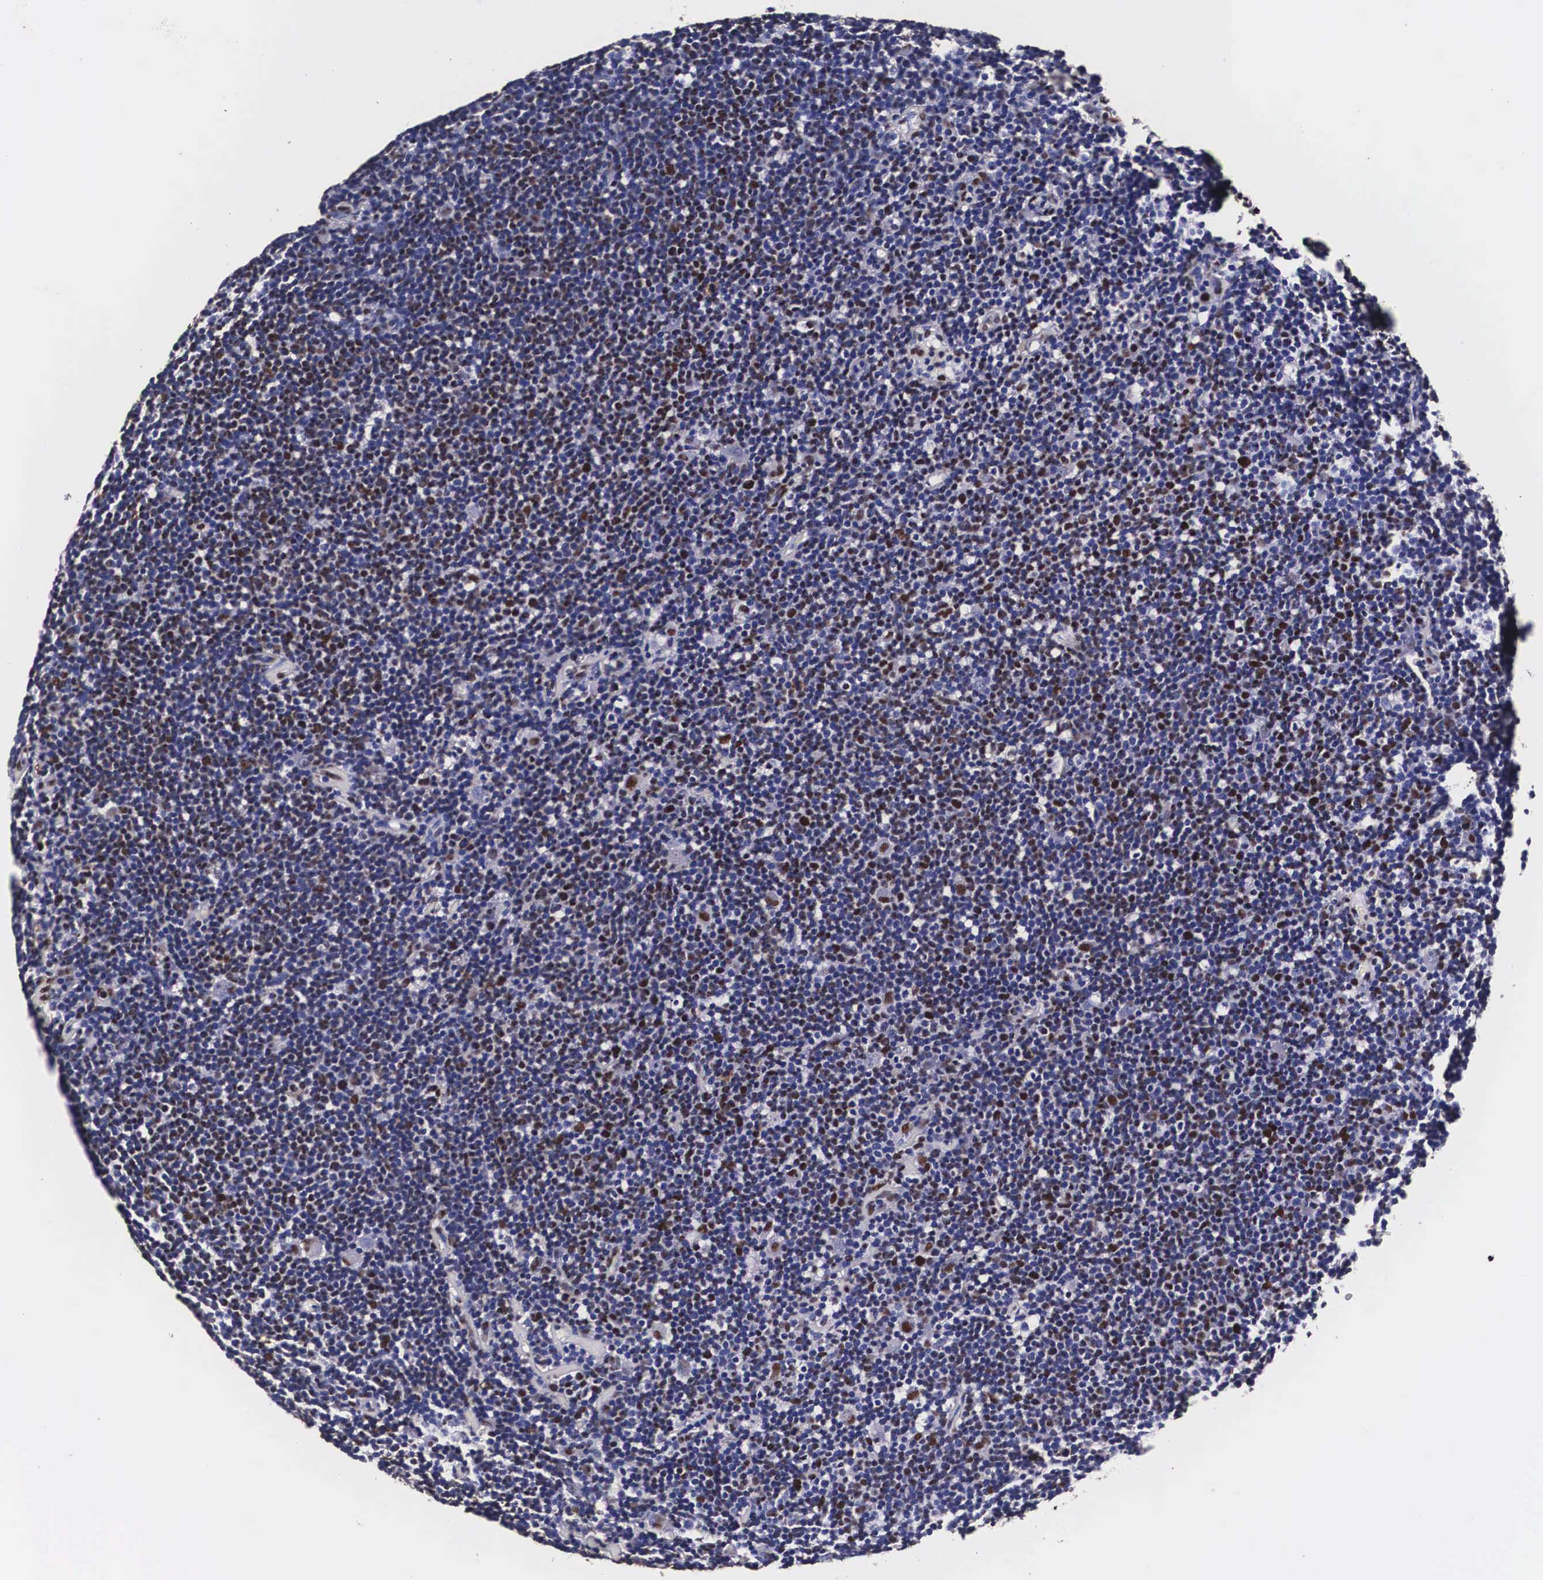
{"staining": {"intensity": "weak", "quantity": "<25%", "location": "nuclear"}, "tissue": "lymphoma", "cell_type": "Tumor cells", "image_type": "cancer", "snomed": [{"axis": "morphology", "description": "Malignant lymphoma, non-Hodgkin's type, Low grade"}, {"axis": "topography", "description": "Lymph node"}], "caption": "A high-resolution image shows immunohistochemistry (IHC) staining of lymphoma, which demonstrates no significant staining in tumor cells. (DAB immunohistochemistry visualized using brightfield microscopy, high magnification).", "gene": "PABPN1", "patient": {"sex": "male", "age": 65}}